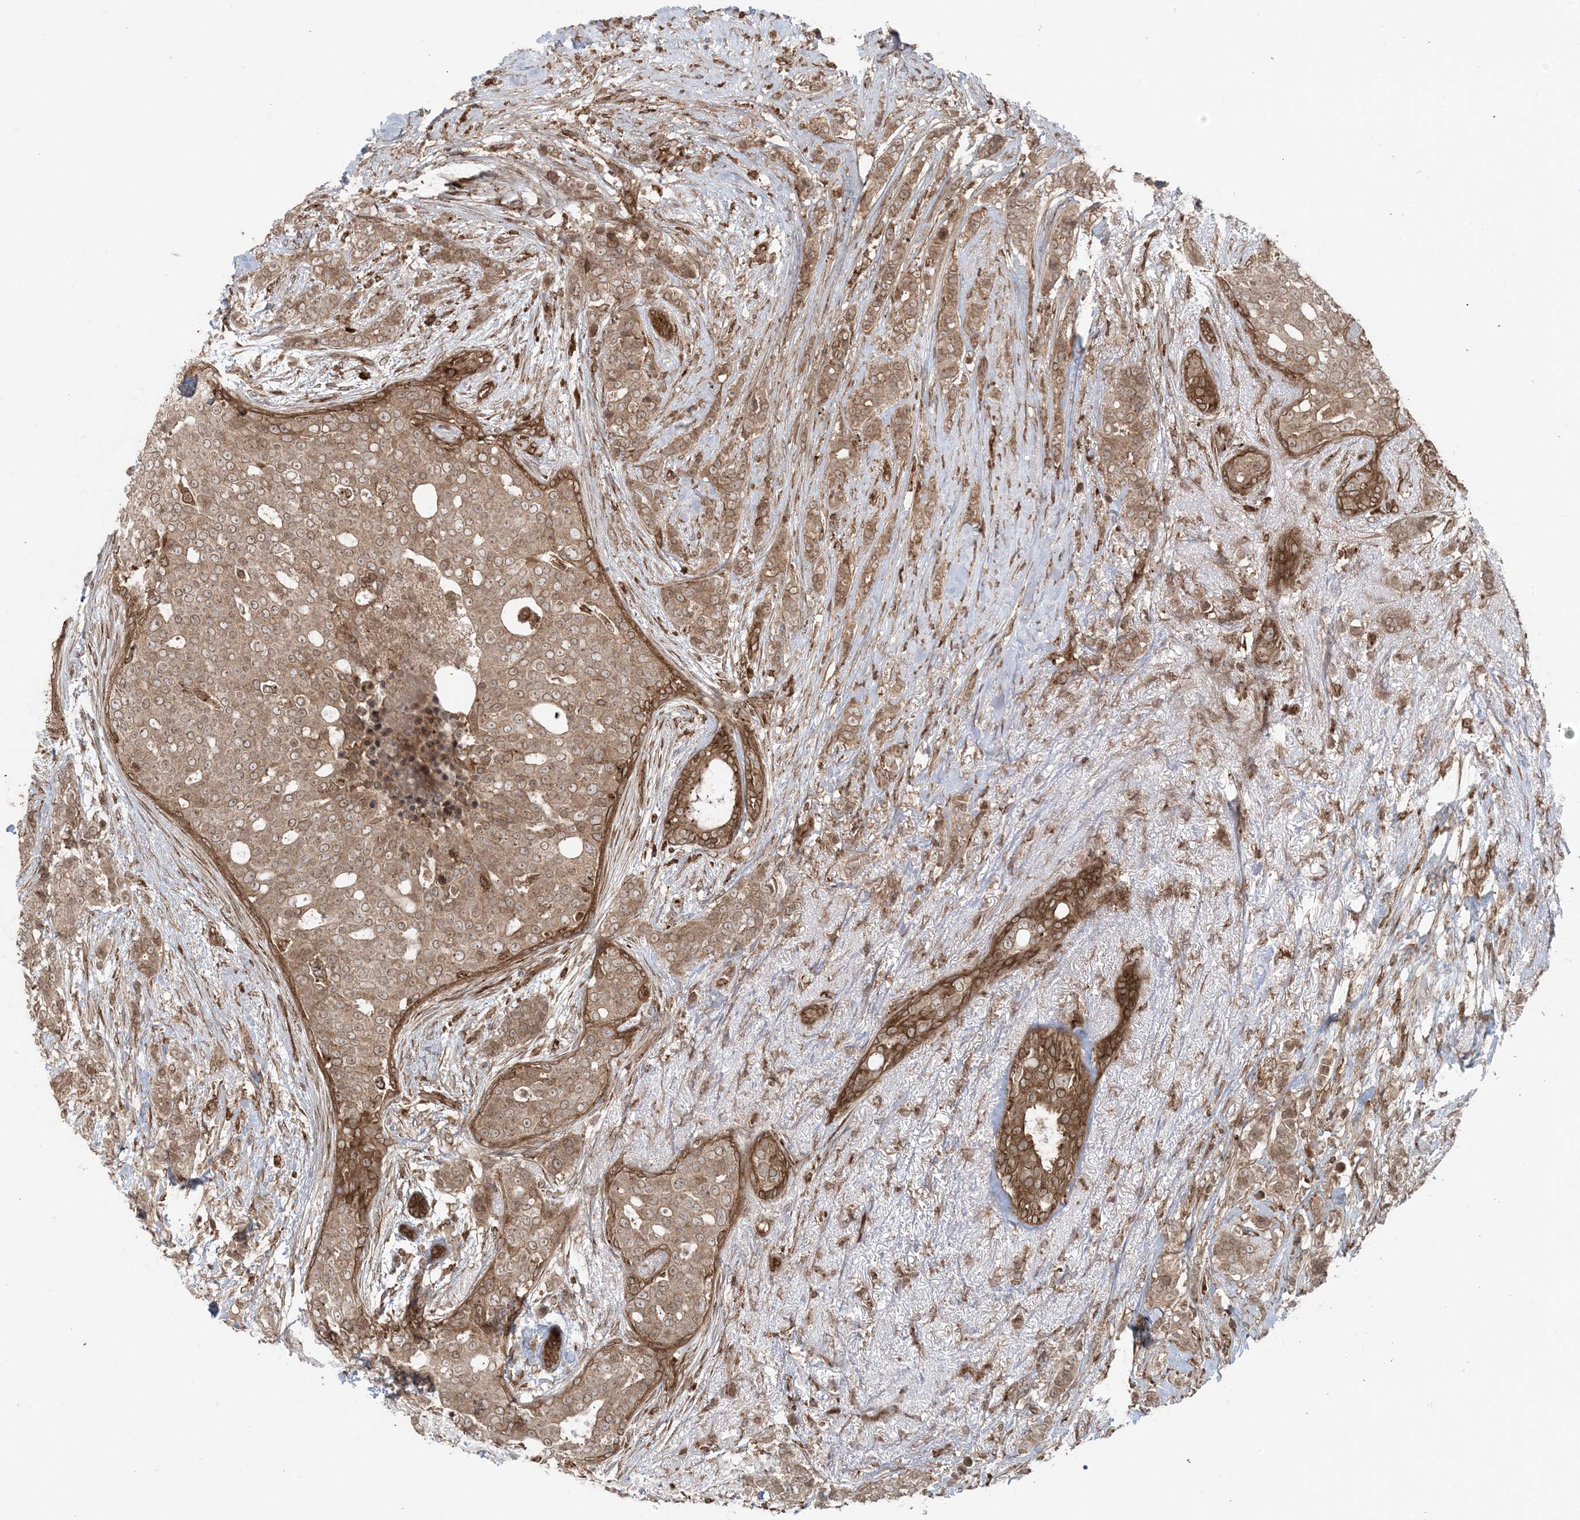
{"staining": {"intensity": "moderate", "quantity": ">75%", "location": "cytoplasmic/membranous"}, "tissue": "breast cancer", "cell_type": "Tumor cells", "image_type": "cancer", "snomed": [{"axis": "morphology", "description": "Lobular carcinoma"}, {"axis": "topography", "description": "Breast"}], "caption": "A micrograph of human breast cancer (lobular carcinoma) stained for a protein reveals moderate cytoplasmic/membranous brown staining in tumor cells. (DAB (3,3'-diaminobenzidine) IHC, brown staining for protein, blue staining for nuclei).", "gene": "DDX19B", "patient": {"sex": "female", "age": 51}}